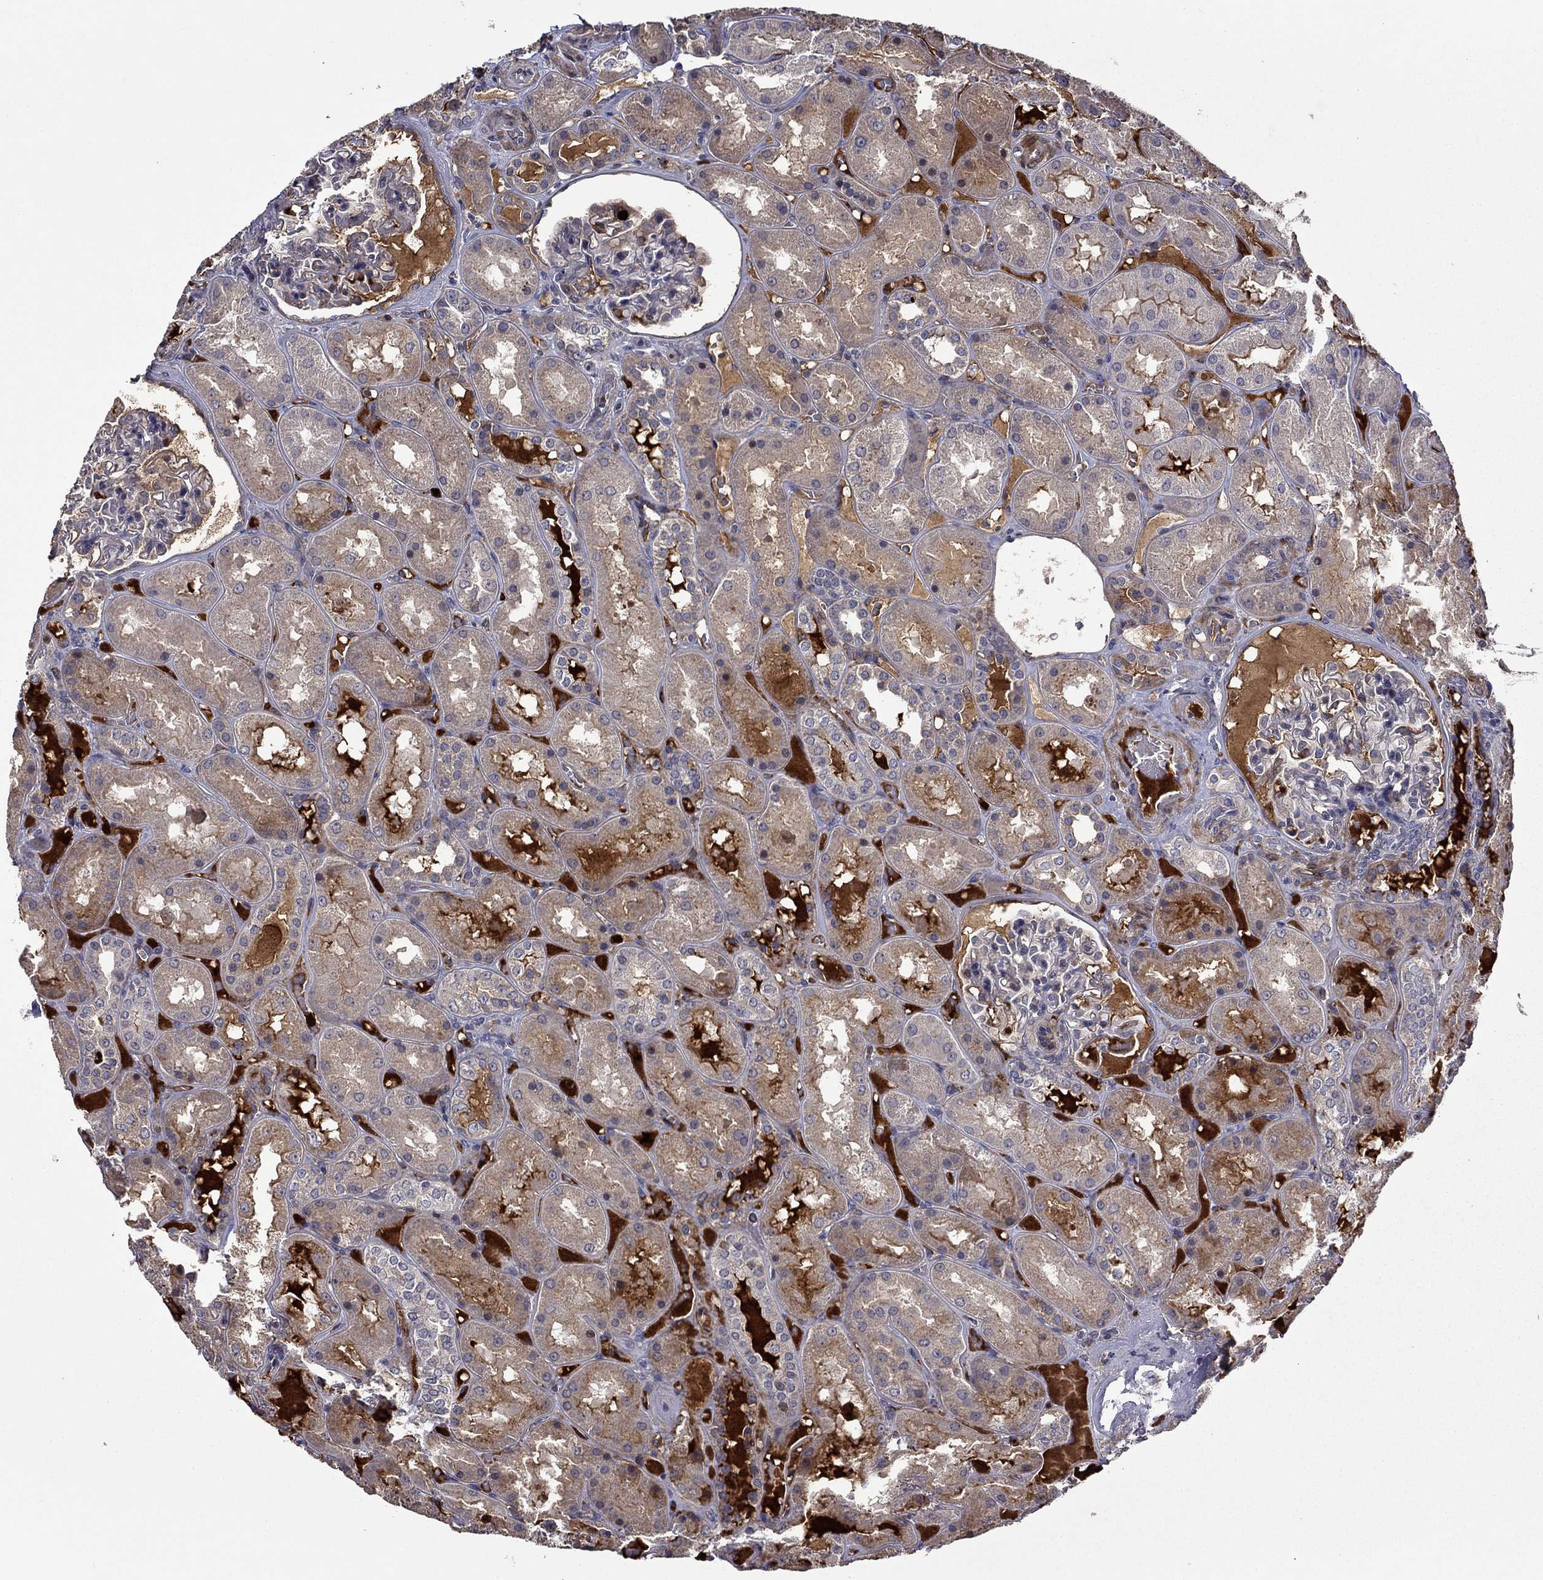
{"staining": {"intensity": "negative", "quantity": "none", "location": "none"}, "tissue": "kidney", "cell_type": "Cells in glomeruli", "image_type": "normal", "snomed": [{"axis": "morphology", "description": "Normal tissue, NOS"}, {"axis": "topography", "description": "Kidney"}], "caption": "A histopathology image of human kidney is negative for staining in cells in glomeruli. The staining was performed using DAB to visualize the protein expression in brown, while the nuclei were stained in blue with hematoxylin (Magnification: 20x).", "gene": "SATB1", "patient": {"sex": "male", "age": 73}}